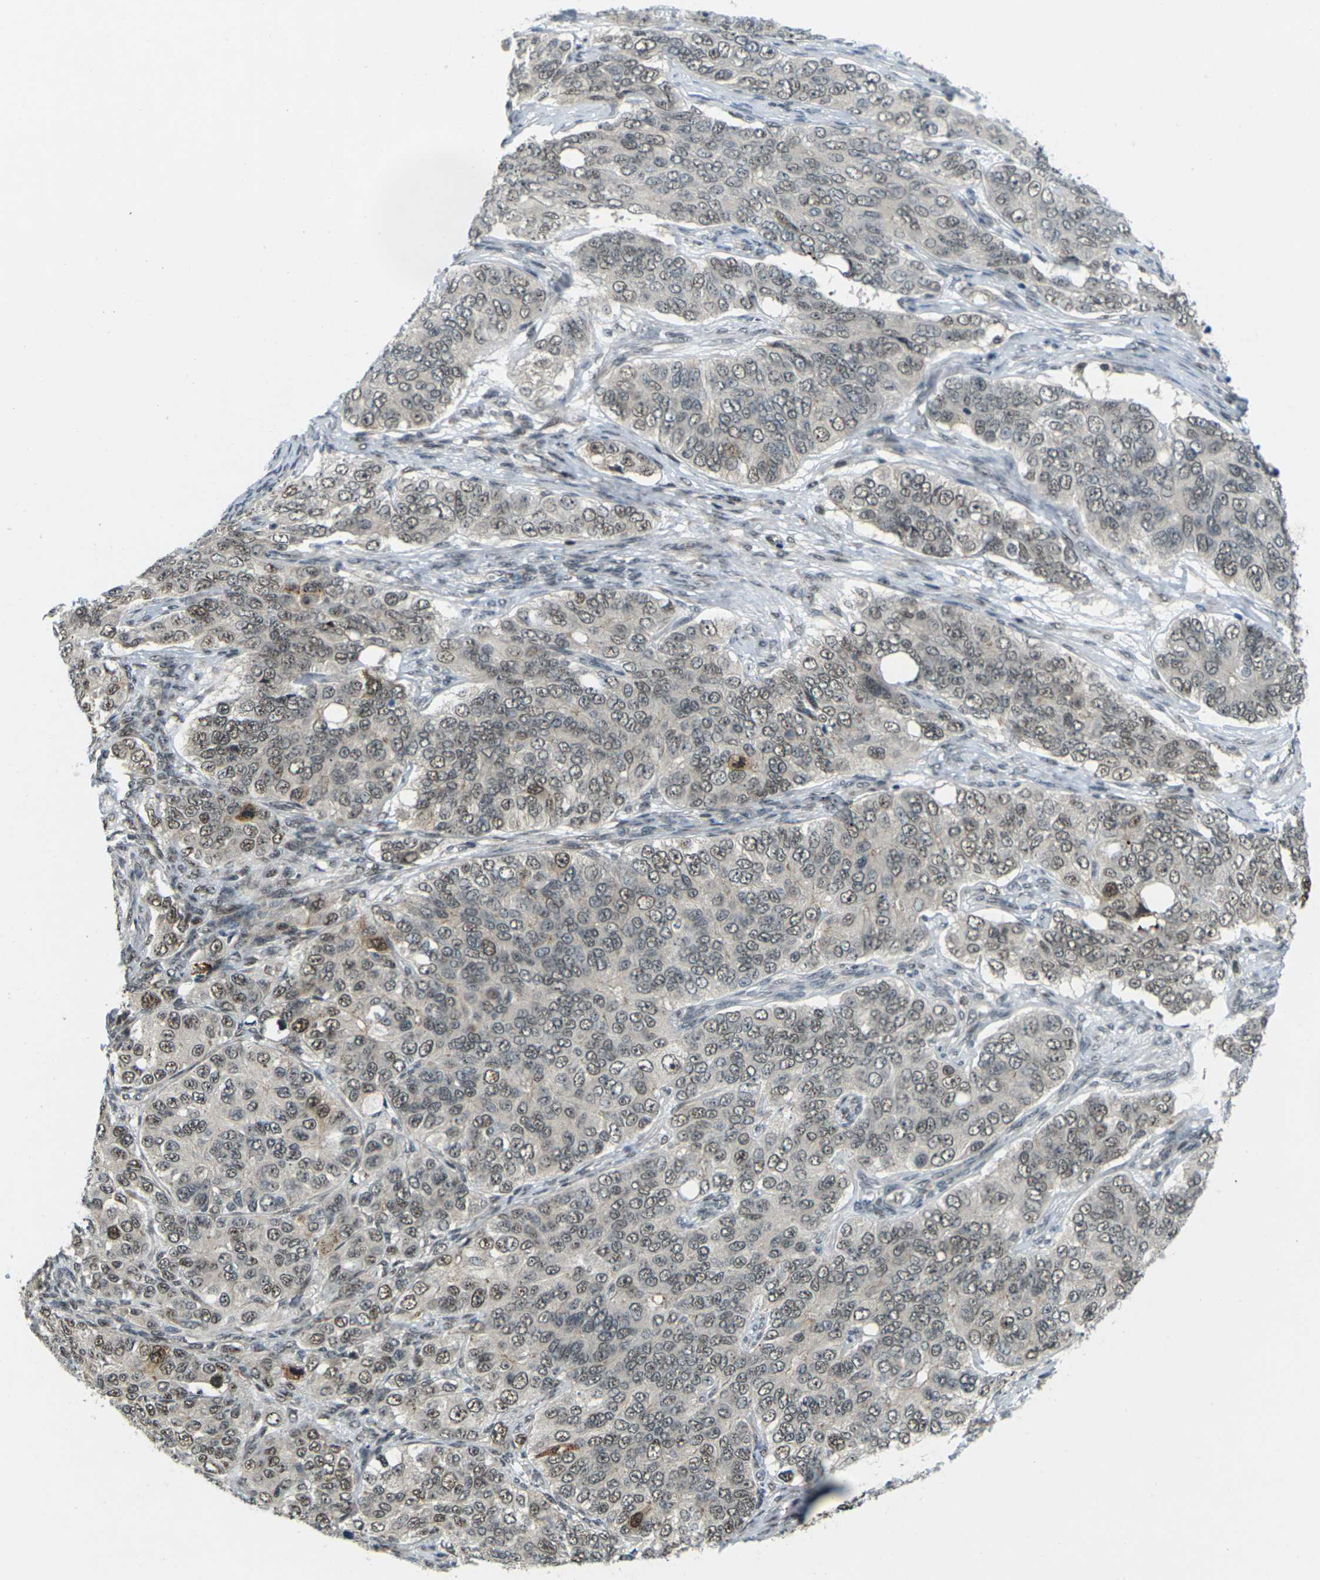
{"staining": {"intensity": "weak", "quantity": ">75%", "location": "nuclear"}, "tissue": "ovarian cancer", "cell_type": "Tumor cells", "image_type": "cancer", "snomed": [{"axis": "morphology", "description": "Carcinoma, endometroid"}, {"axis": "topography", "description": "Ovary"}], "caption": "Immunohistochemical staining of ovarian cancer exhibits weak nuclear protein expression in approximately >75% of tumor cells.", "gene": "UBE2S", "patient": {"sex": "female", "age": 51}}